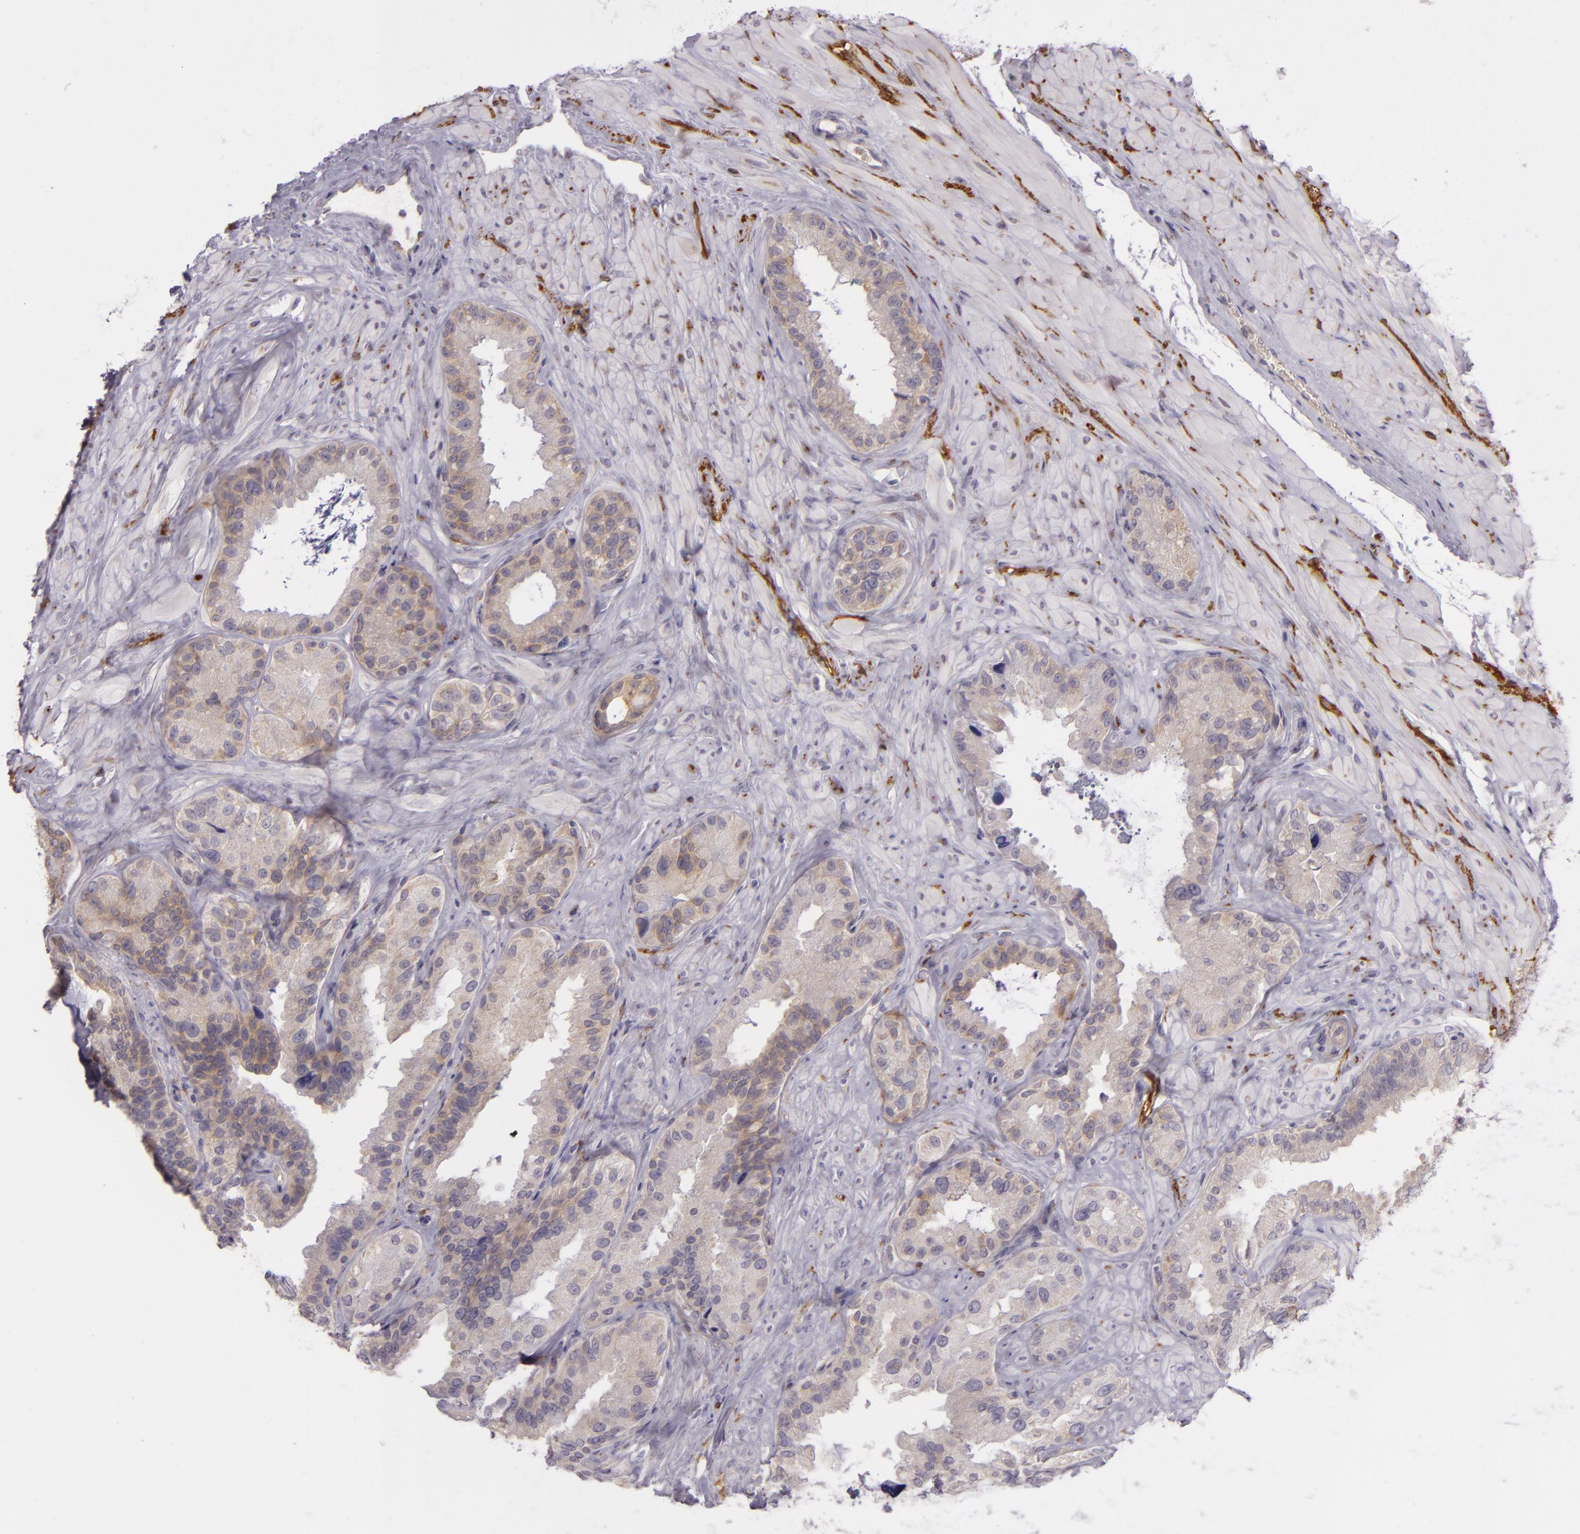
{"staining": {"intensity": "weak", "quantity": ">75%", "location": "cytoplasmic/membranous"}, "tissue": "seminal vesicle", "cell_type": "Glandular cells", "image_type": "normal", "snomed": [{"axis": "morphology", "description": "Normal tissue, NOS"}, {"axis": "topography", "description": "Seminal veicle"}], "caption": "An image showing weak cytoplasmic/membranous positivity in approximately >75% of glandular cells in unremarkable seminal vesicle, as visualized by brown immunohistochemical staining.", "gene": "ZC3H7B", "patient": {"sex": "male", "age": 63}}